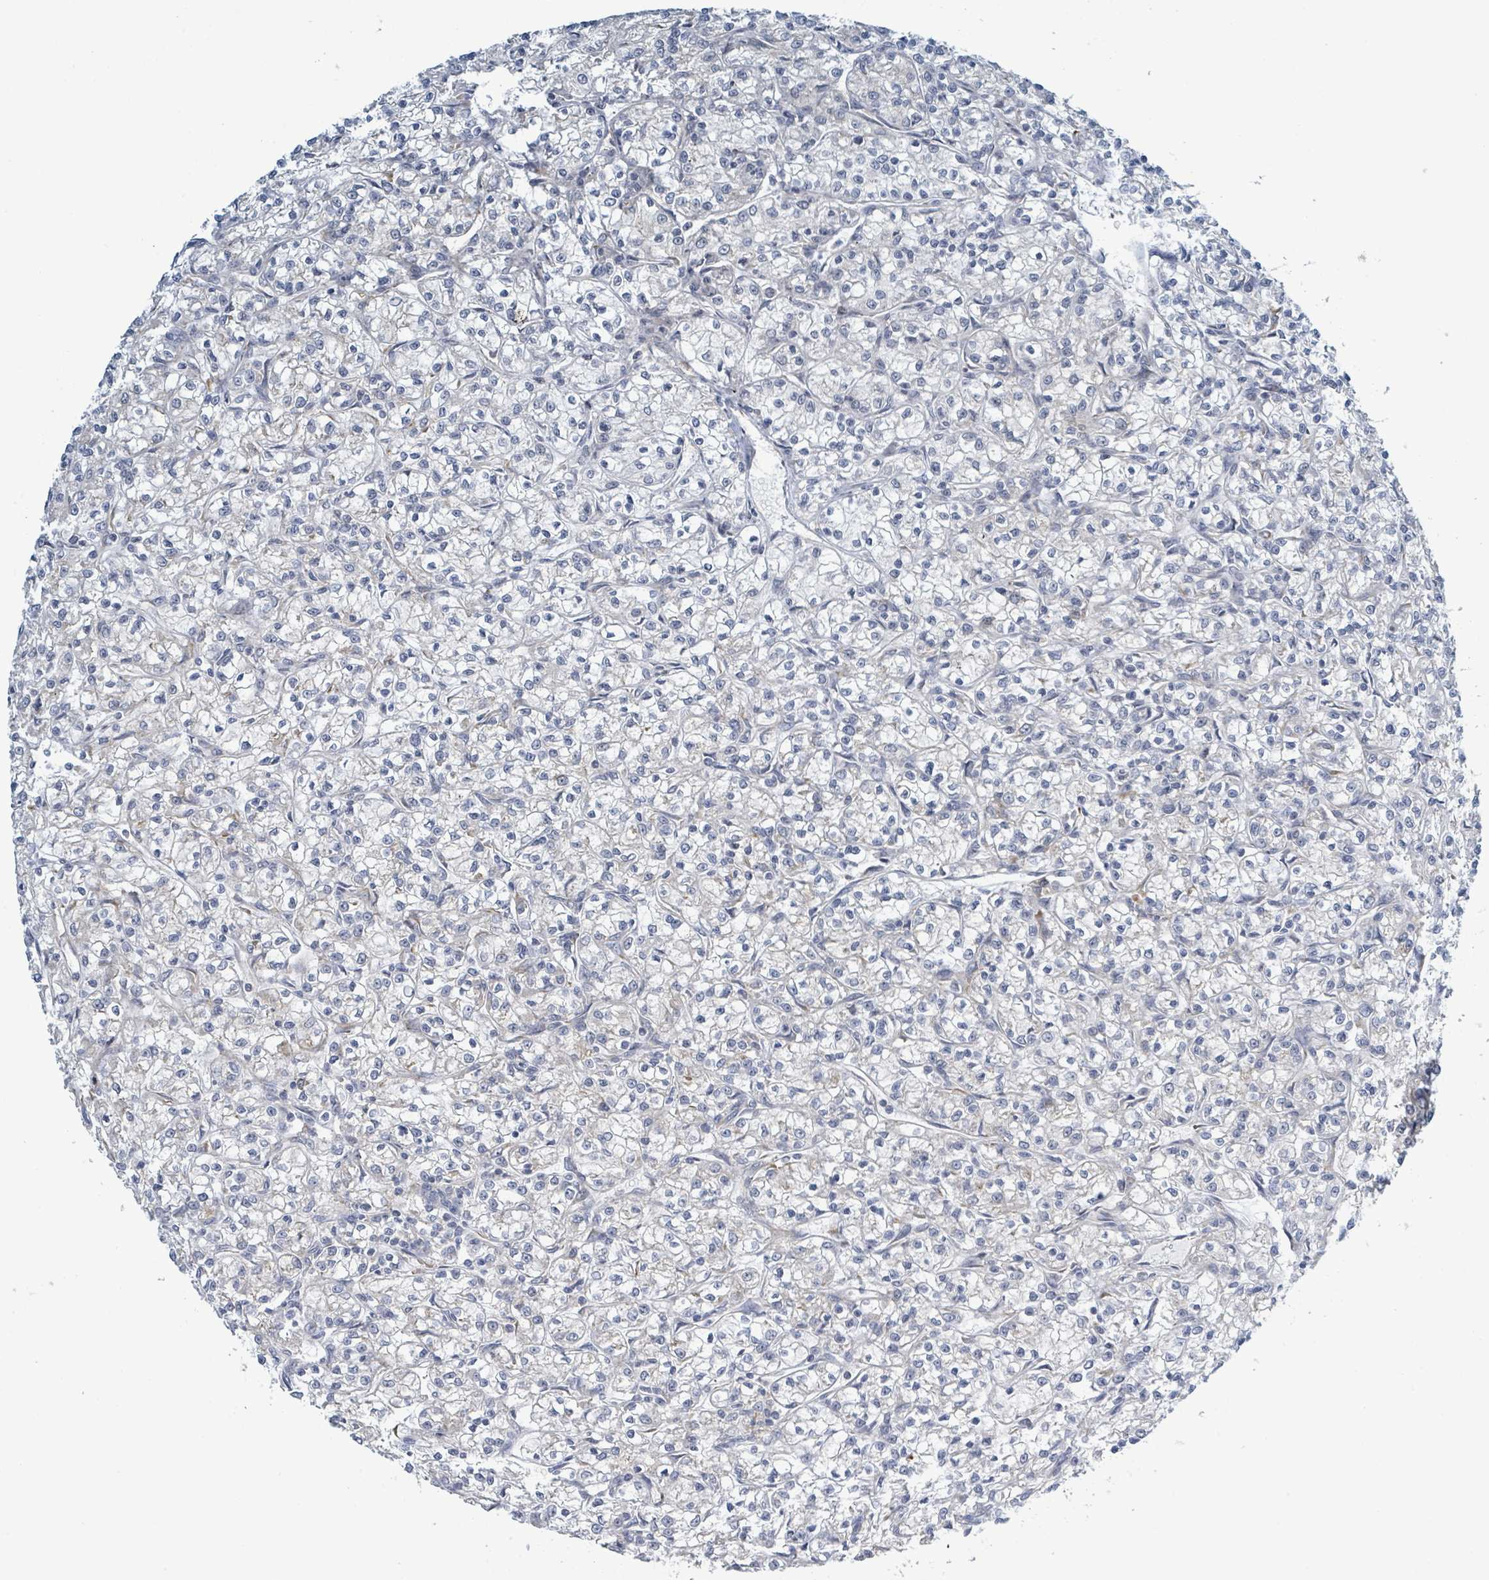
{"staining": {"intensity": "negative", "quantity": "none", "location": "none"}, "tissue": "renal cancer", "cell_type": "Tumor cells", "image_type": "cancer", "snomed": [{"axis": "morphology", "description": "Adenocarcinoma, NOS"}, {"axis": "topography", "description": "Kidney"}], "caption": "Immunohistochemistry (IHC) image of neoplastic tissue: human renal cancer stained with DAB displays no significant protein positivity in tumor cells. (DAB (3,3'-diaminobenzidine) immunohistochemistry (IHC) visualized using brightfield microscopy, high magnification).", "gene": "RPL32", "patient": {"sex": "female", "age": 59}}